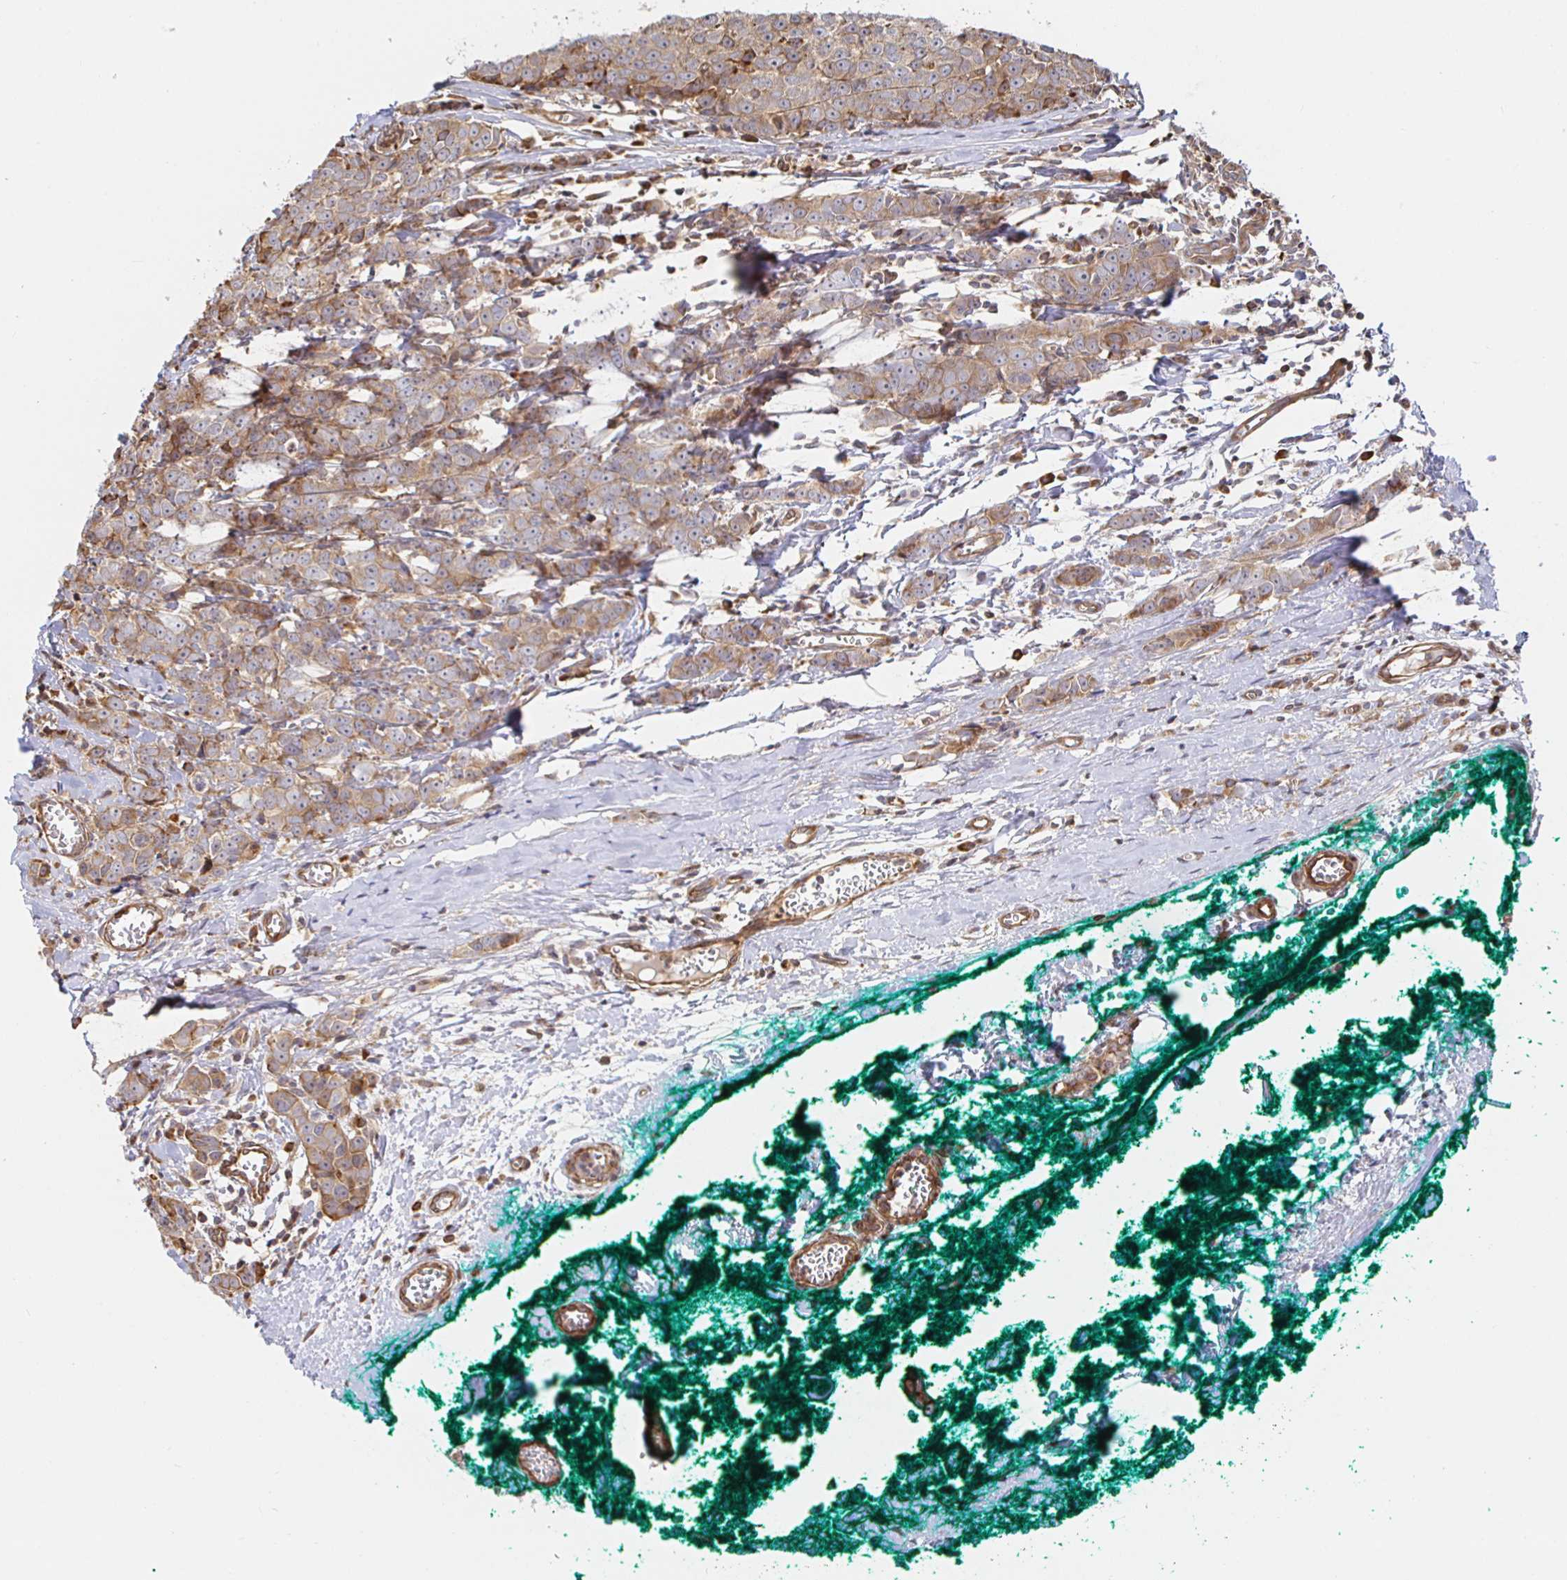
{"staining": {"intensity": "moderate", "quantity": ">75%", "location": "cytoplasmic/membranous"}, "tissue": "breast cancer", "cell_type": "Tumor cells", "image_type": "cancer", "snomed": [{"axis": "morphology", "description": "Duct carcinoma"}, {"axis": "topography", "description": "Breast"}], "caption": "Protein staining demonstrates moderate cytoplasmic/membranous expression in approximately >75% of tumor cells in breast cancer (infiltrating ductal carcinoma).", "gene": "STRAP", "patient": {"sex": "female", "age": 80}}